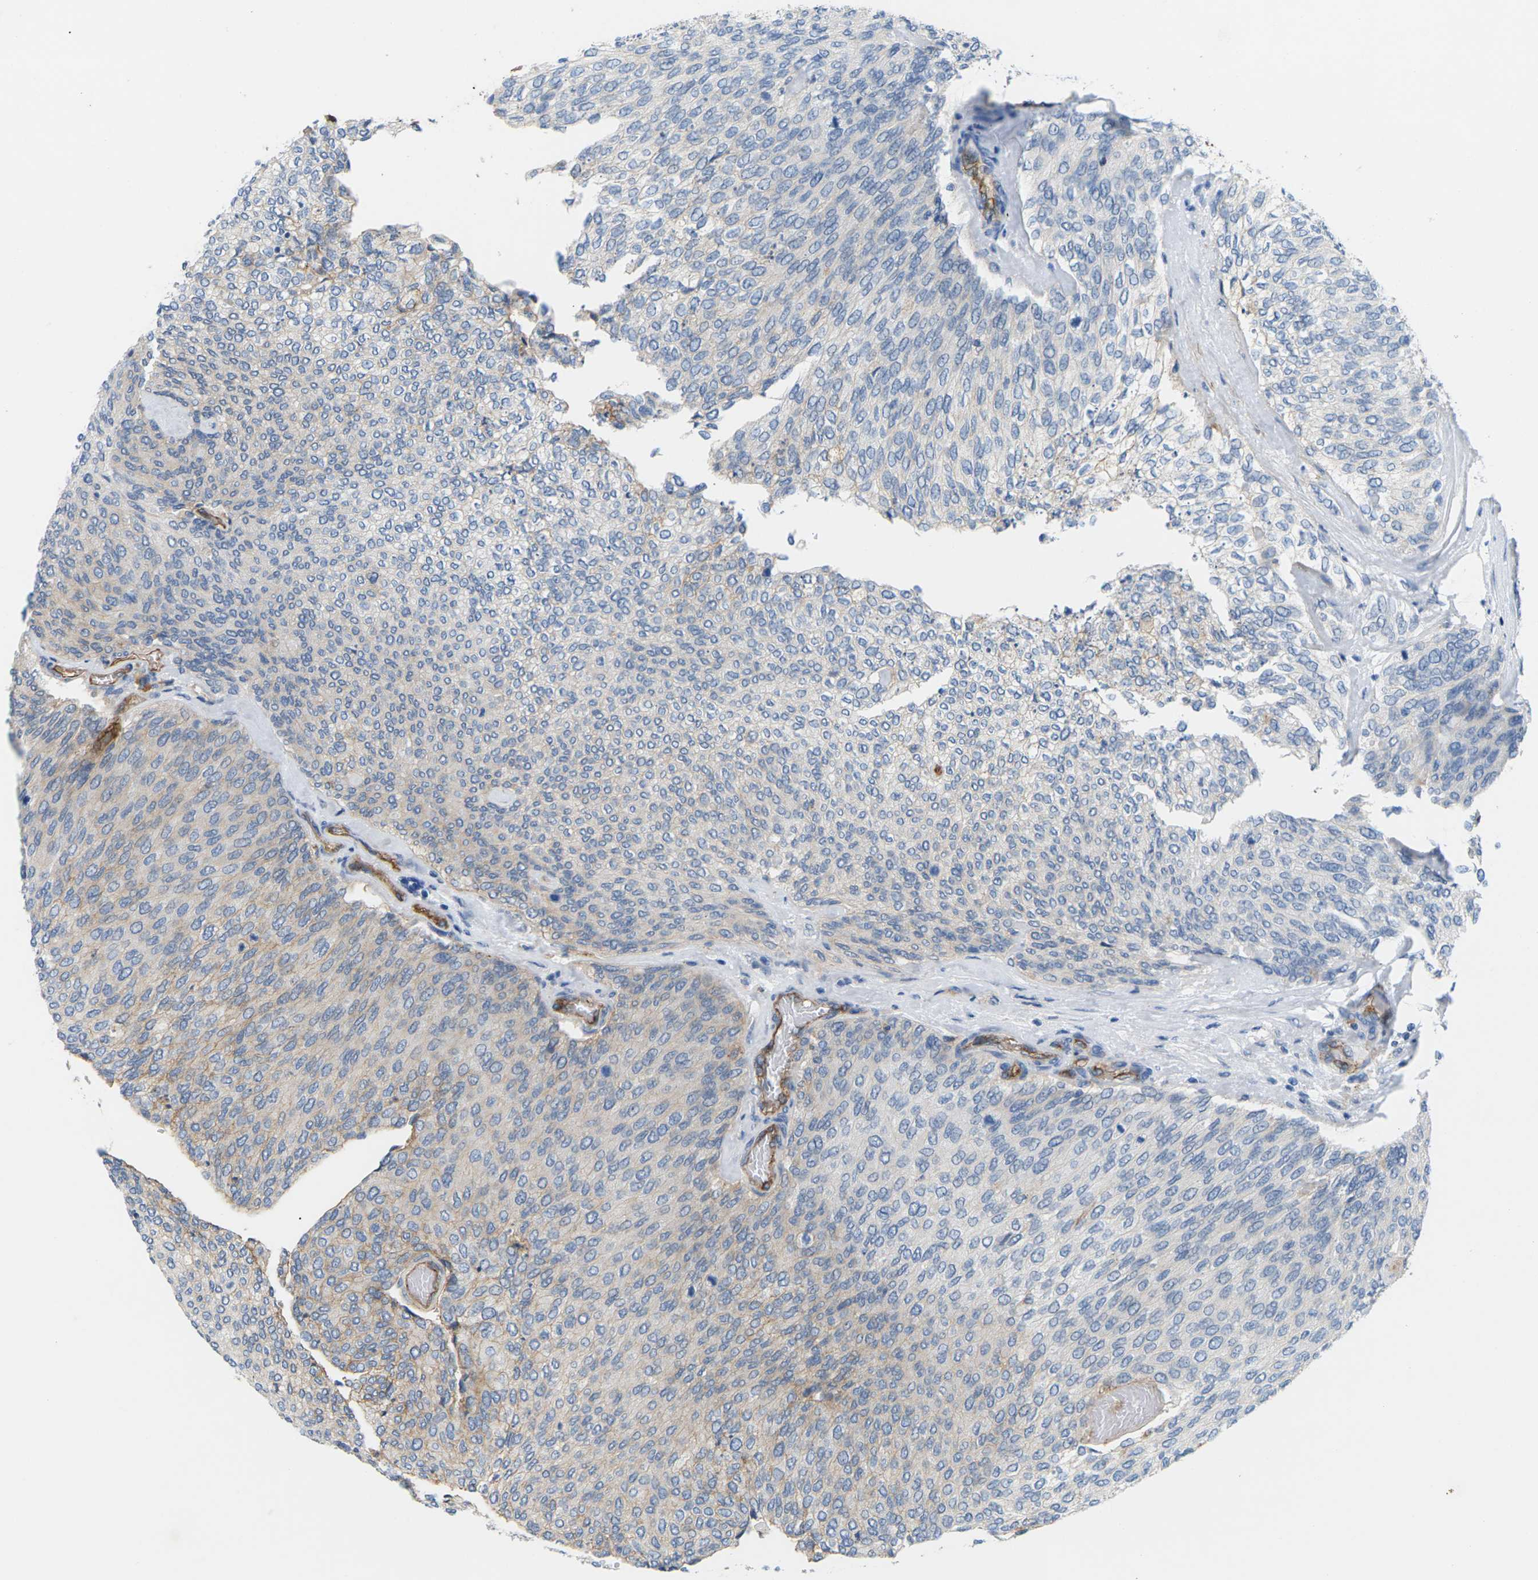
{"staining": {"intensity": "weak", "quantity": "25%-75%", "location": "cytoplasmic/membranous"}, "tissue": "urothelial cancer", "cell_type": "Tumor cells", "image_type": "cancer", "snomed": [{"axis": "morphology", "description": "Urothelial carcinoma, Low grade"}, {"axis": "topography", "description": "Urinary bladder"}], "caption": "A high-resolution image shows immunohistochemistry (IHC) staining of urothelial cancer, which exhibits weak cytoplasmic/membranous staining in approximately 25%-75% of tumor cells. The staining was performed using DAB (3,3'-diaminobenzidine) to visualize the protein expression in brown, while the nuclei were stained in blue with hematoxylin (Magnification: 20x).", "gene": "ITGA5", "patient": {"sex": "female", "age": 79}}